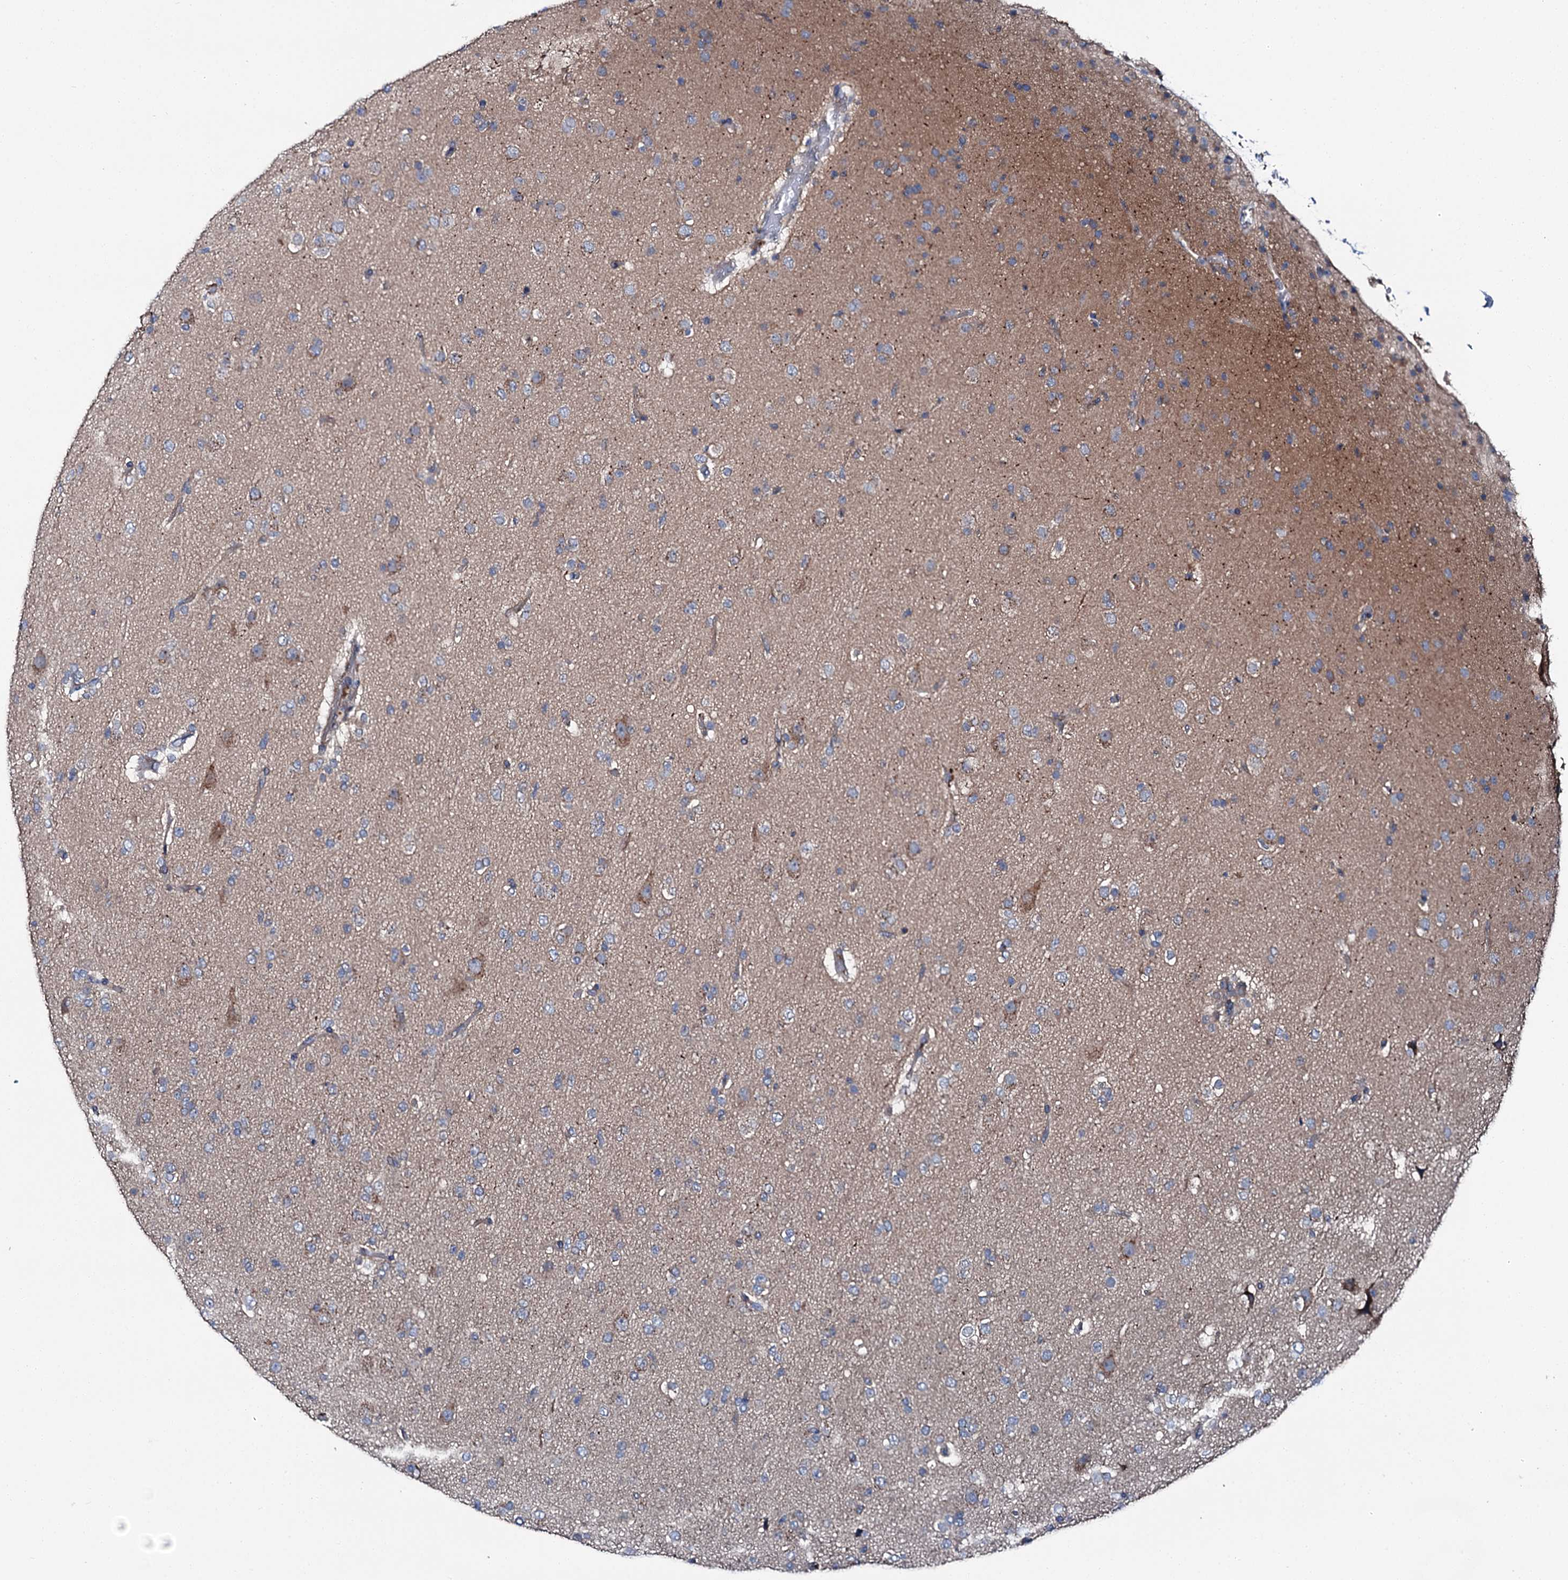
{"staining": {"intensity": "negative", "quantity": "none", "location": "none"}, "tissue": "glioma", "cell_type": "Tumor cells", "image_type": "cancer", "snomed": [{"axis": "morphology", "description": "Glioma, malignant, Low grade"}, {"axis": "topography", "description": "Brain"}], "caption": "The micrograph displays no significant staining in tumor cells of malignant low-grade glioma. The staining is performed using DAB (3,3'-diaminobenzidine) brown chromogen with nuclei counter-stained in using hematoxylin.", "gene": "SLC22A25", "patient": {"sex": "male", "age": 65}}